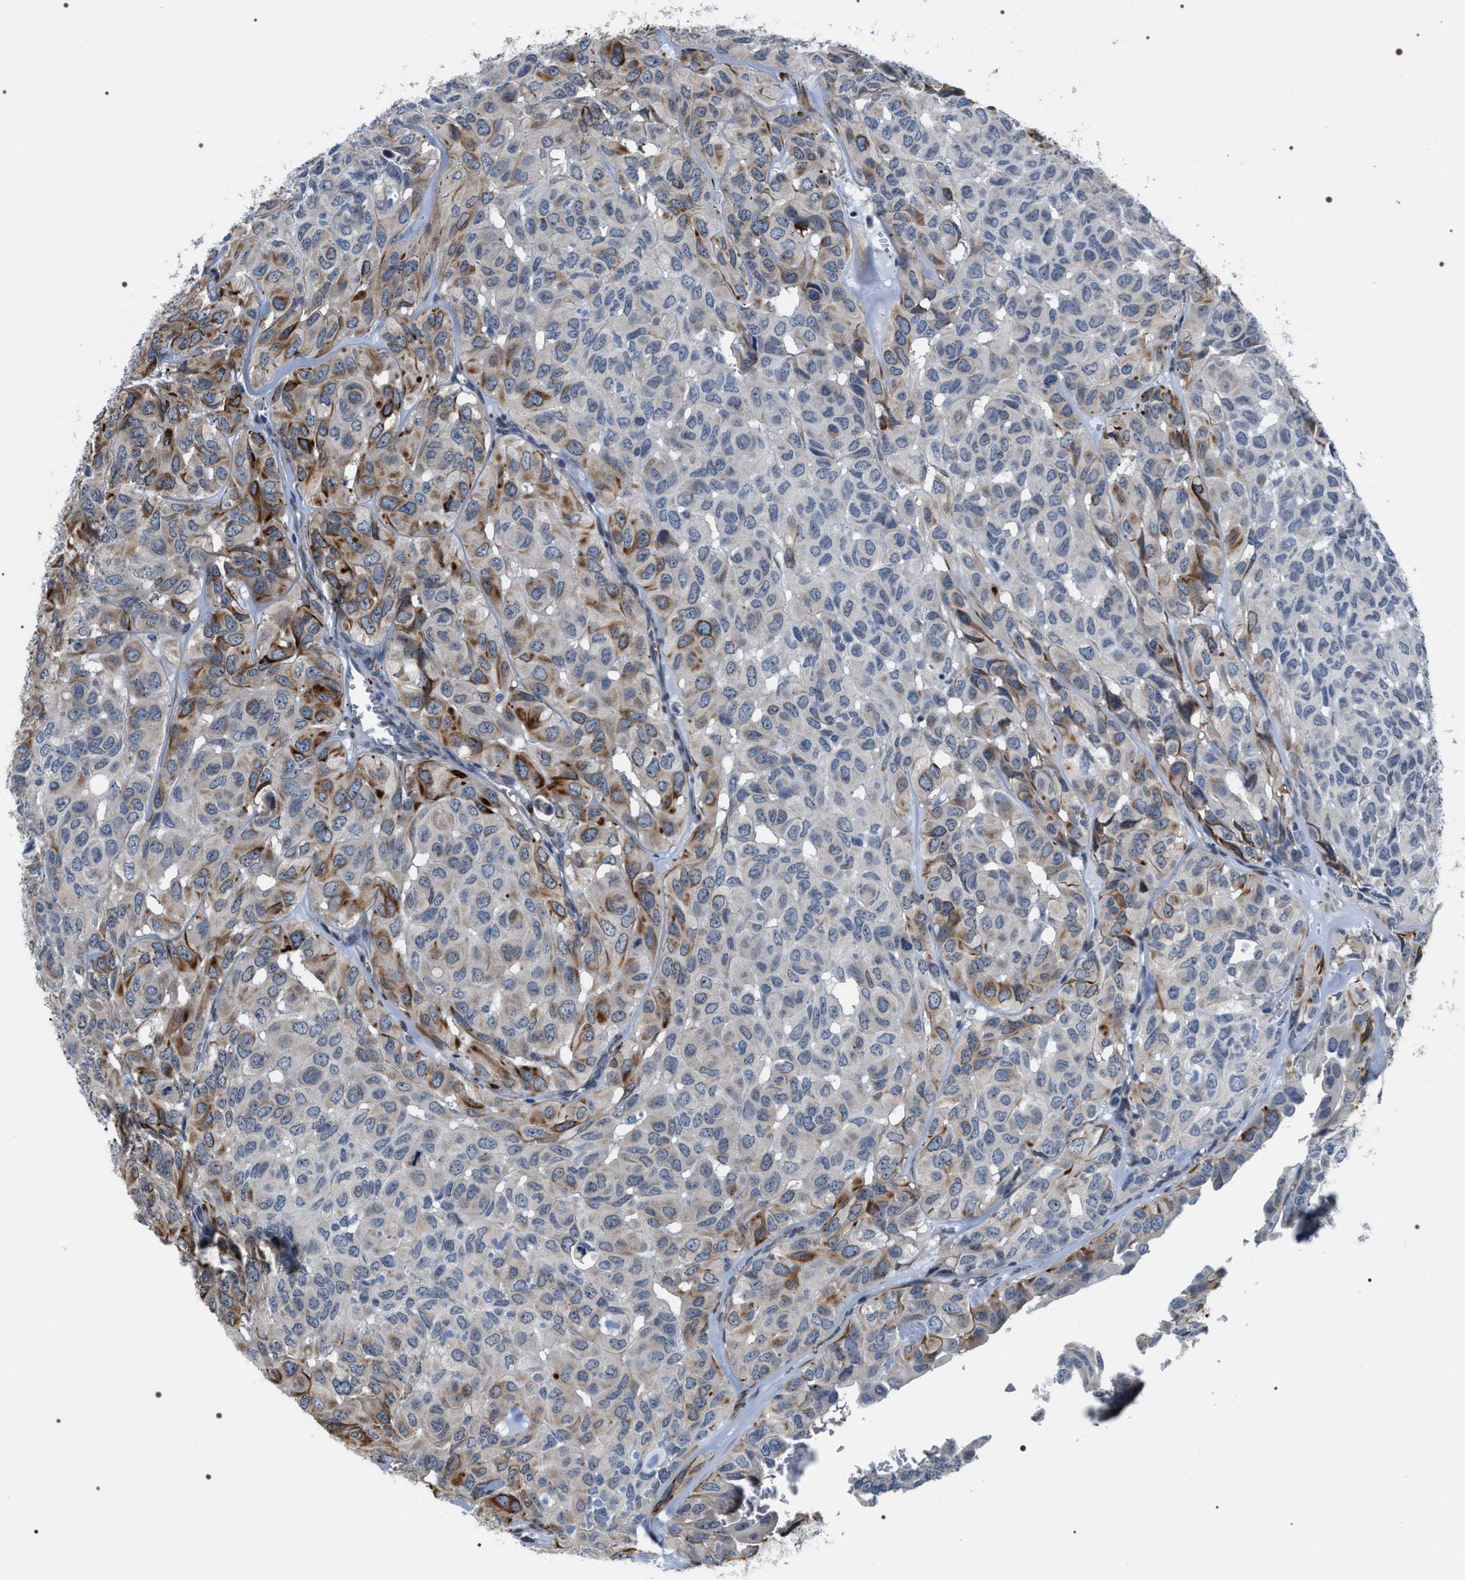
{"staining": {"intensity": "moderate", "quantity": "<25%", "location": "cytoplasmic/membranous"}, "tissue": "head and neck cancer", "cell_type": "Tumor cells", "image_type": "cancer", "snomed": [{"axis": "morphology", "description": "Adenocarcinoma, NOS"}, {"axis": "topography", "description": "Salivary gland, NOS"}, {"axis": "topography", "description": "Head-Neck"}], "caption": "Protein staining of adenocarcinoma (head and neck) tissue reveals moderate cytoplasmic/membranous staining in approximately <25% of tumor cells.", "gene": "PKD1L1", "patient": {"sex": "female", "age": 76}}